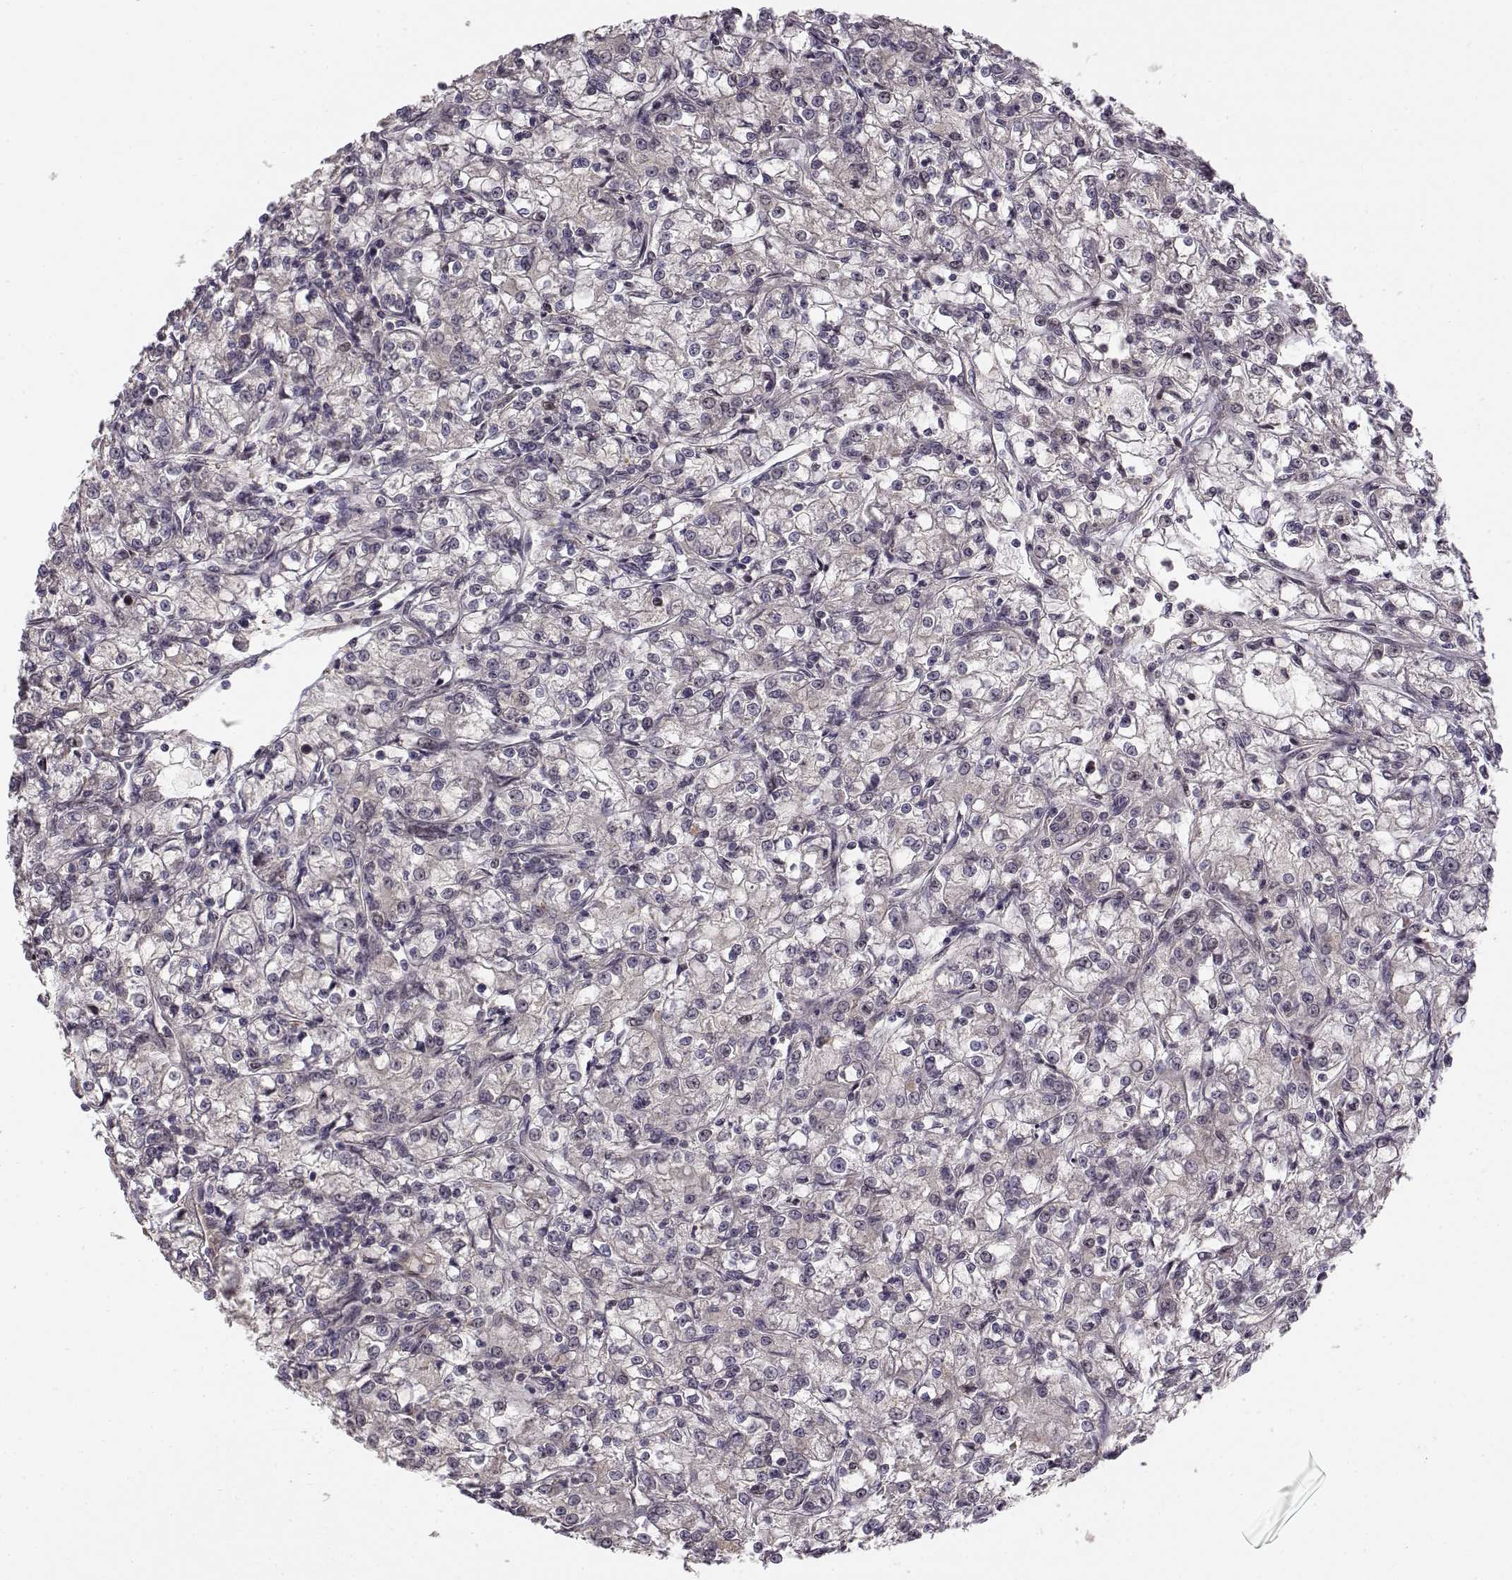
{"staining": {"intensity": "negative", "quantity": "none", "location": "none"}, "tissue": "renal cancer", "cell_type": "Tumor cells", "image_type": "cancer", "snomed": [{"axis": "morphology", "description": "Adenocarcinoma, NOS"}, {"axis": "topography", "description": "Kidney"}], "caption": "This is a histopathology image of immunohistochemistry staining of renal adenocarcinoma, which shows no staining in tumor cells.", "gene": "RGS9BP", "patient": {"sex": "female", "age": 59}}